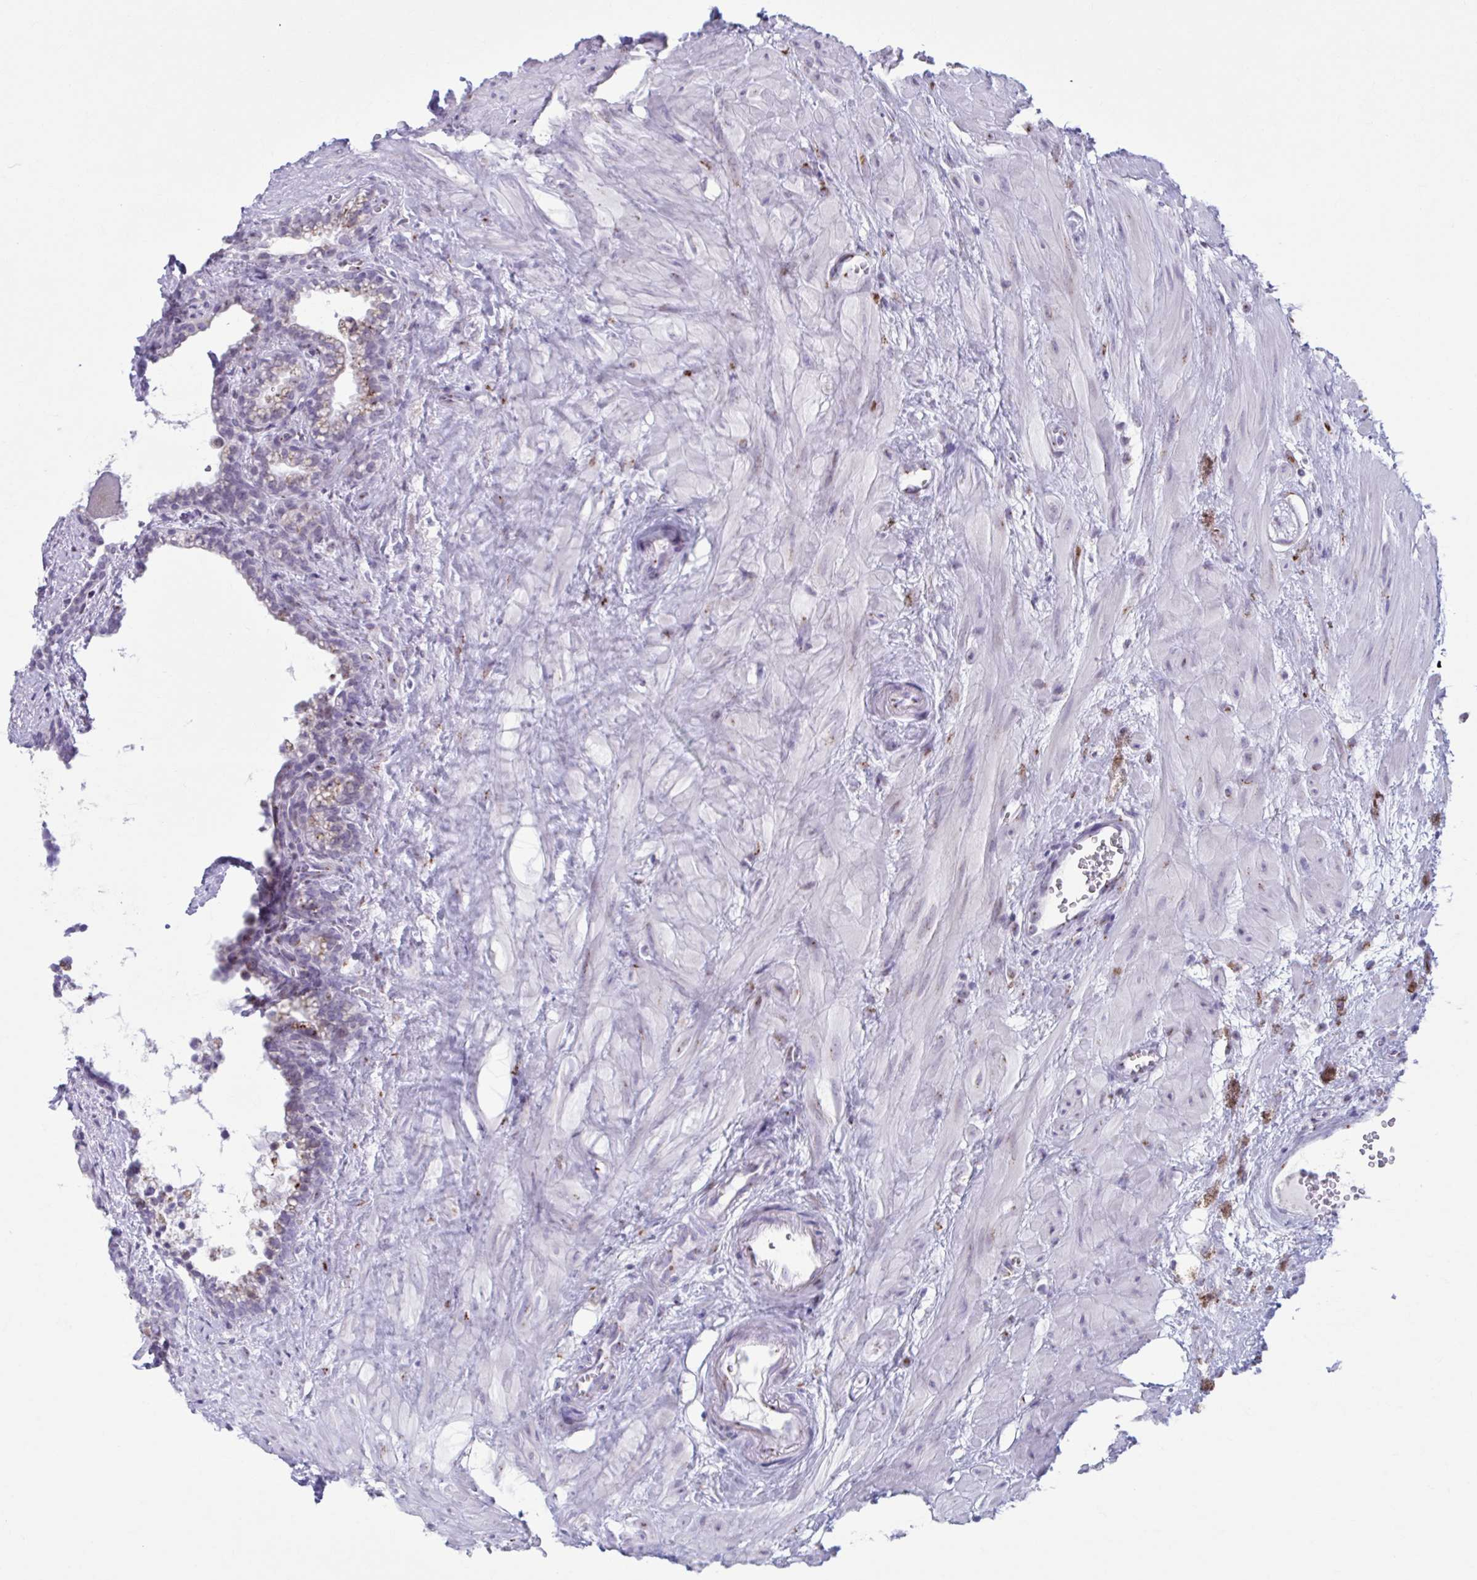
{"staining": {"intensity": "moderate", "quantity": "25%-75%", "location": "cytoplasmic/membranous"}, "tissue": "seminal vesicle", "cell_type": "Glandular cells", "image_type": "normal", "snomed": [{"axis": "morphology", "description": "Normal tissue, NOS"}, {"axis": "topography", "description": "Seminal veicle"}], "caption": "A high-resolution photomicrograph shows IHC staining of benign seminal vesicle, which shows moderate cytoplasmic/membranous expression in approximately 25%-75% of glandular cells.", "gene": "ZNF682", "patient": {"sex": "male", "age": 76}}